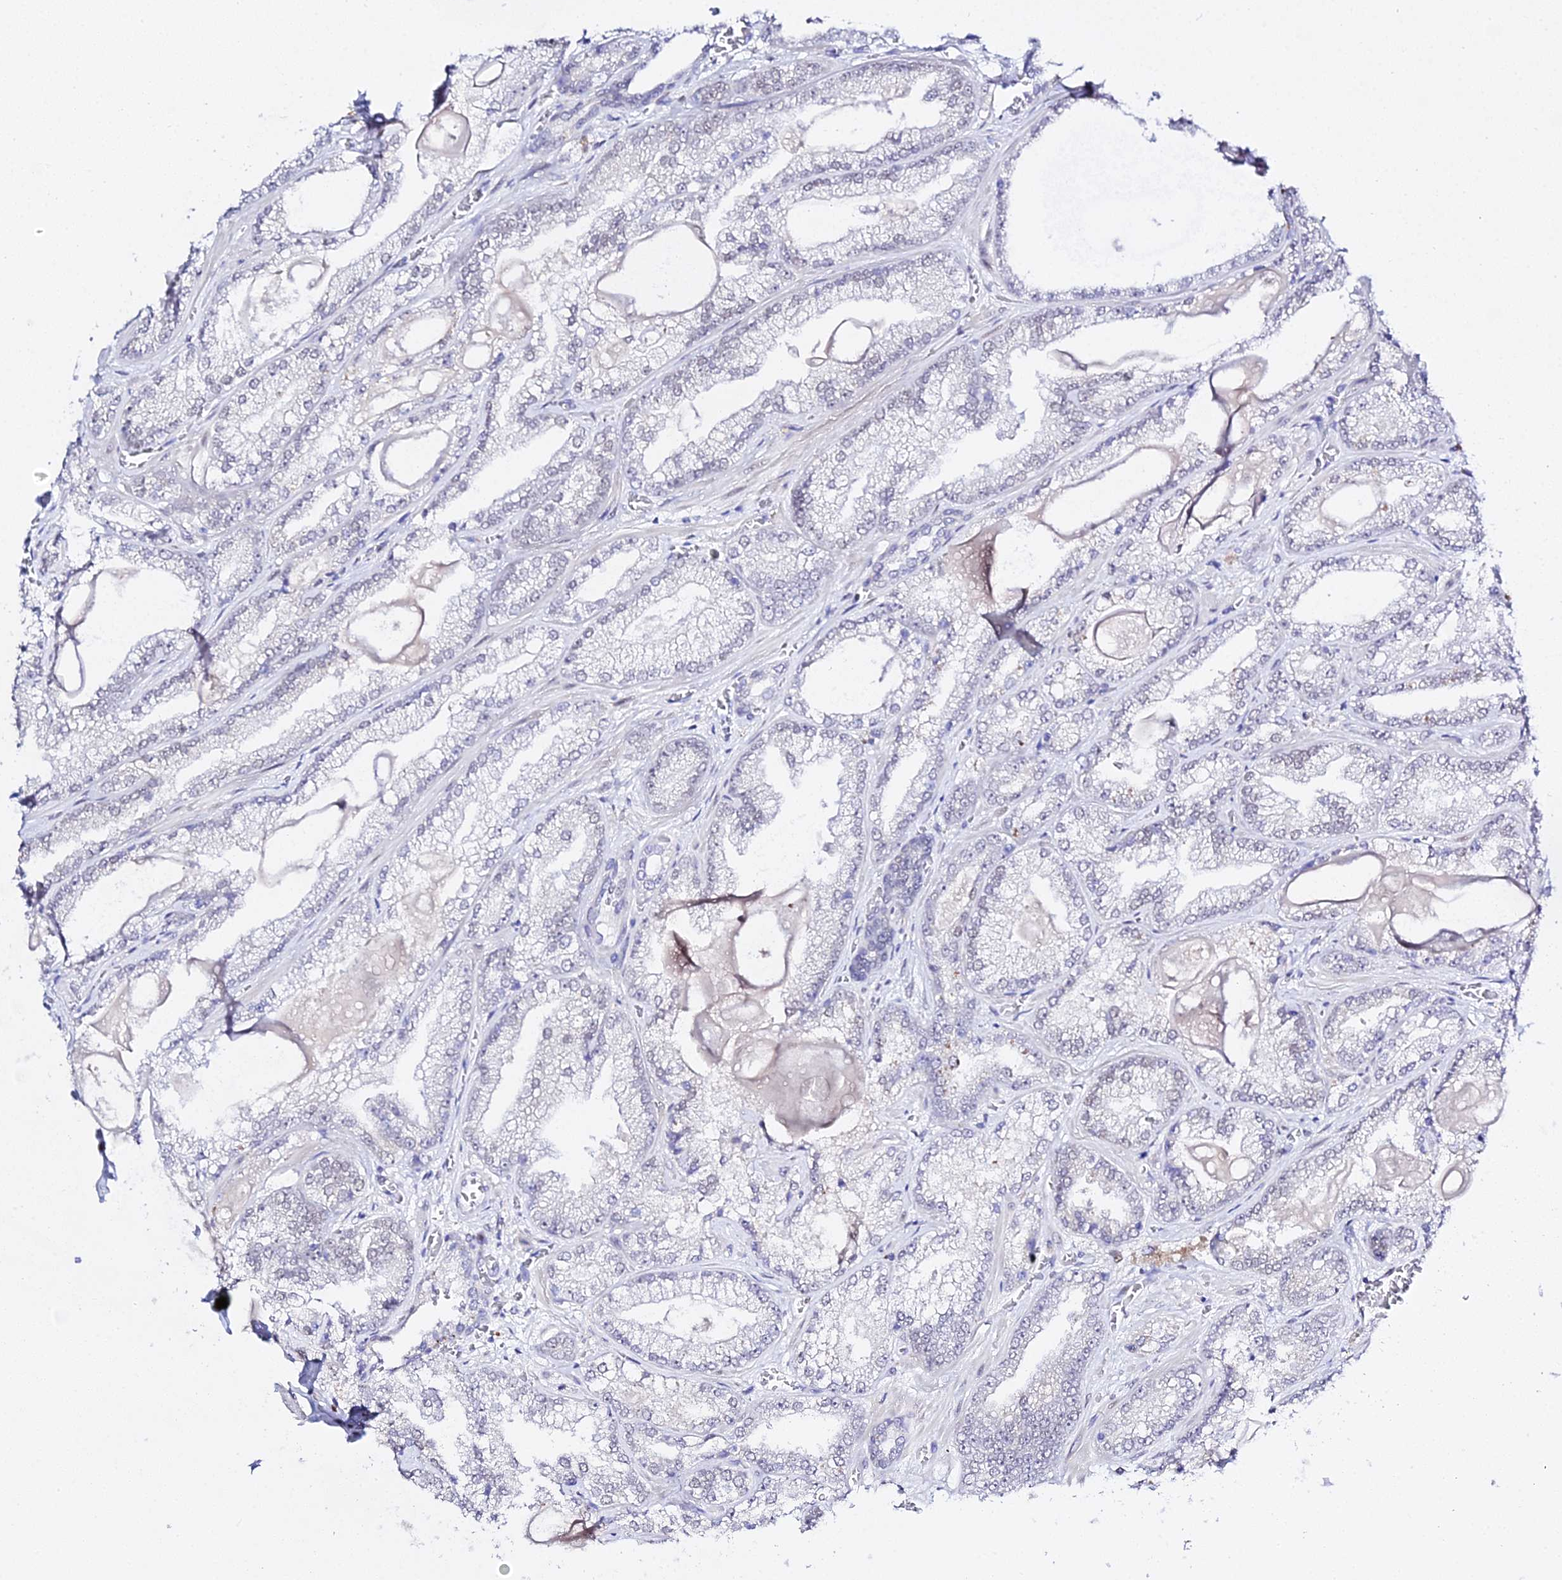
{"staining": {"intensity": "negative", "quantity": "none", "location": "none"}, "tissue": "prostate cancer", "cell_type": "Tumor cells", "image_type": "cancer", "snomed": [{"axis": "morphology", "description": "Adenocarcinoma, Low grade"}, {"axis": "topography", "description": "Prostate"}], "caption": "The immunohistochemistry (IHC) photomicrograph has no significant expression in tumor cells of prostate cancer tissue.", "gene": "POFUT2", "patient": {"sex": "male", "age": 57}}